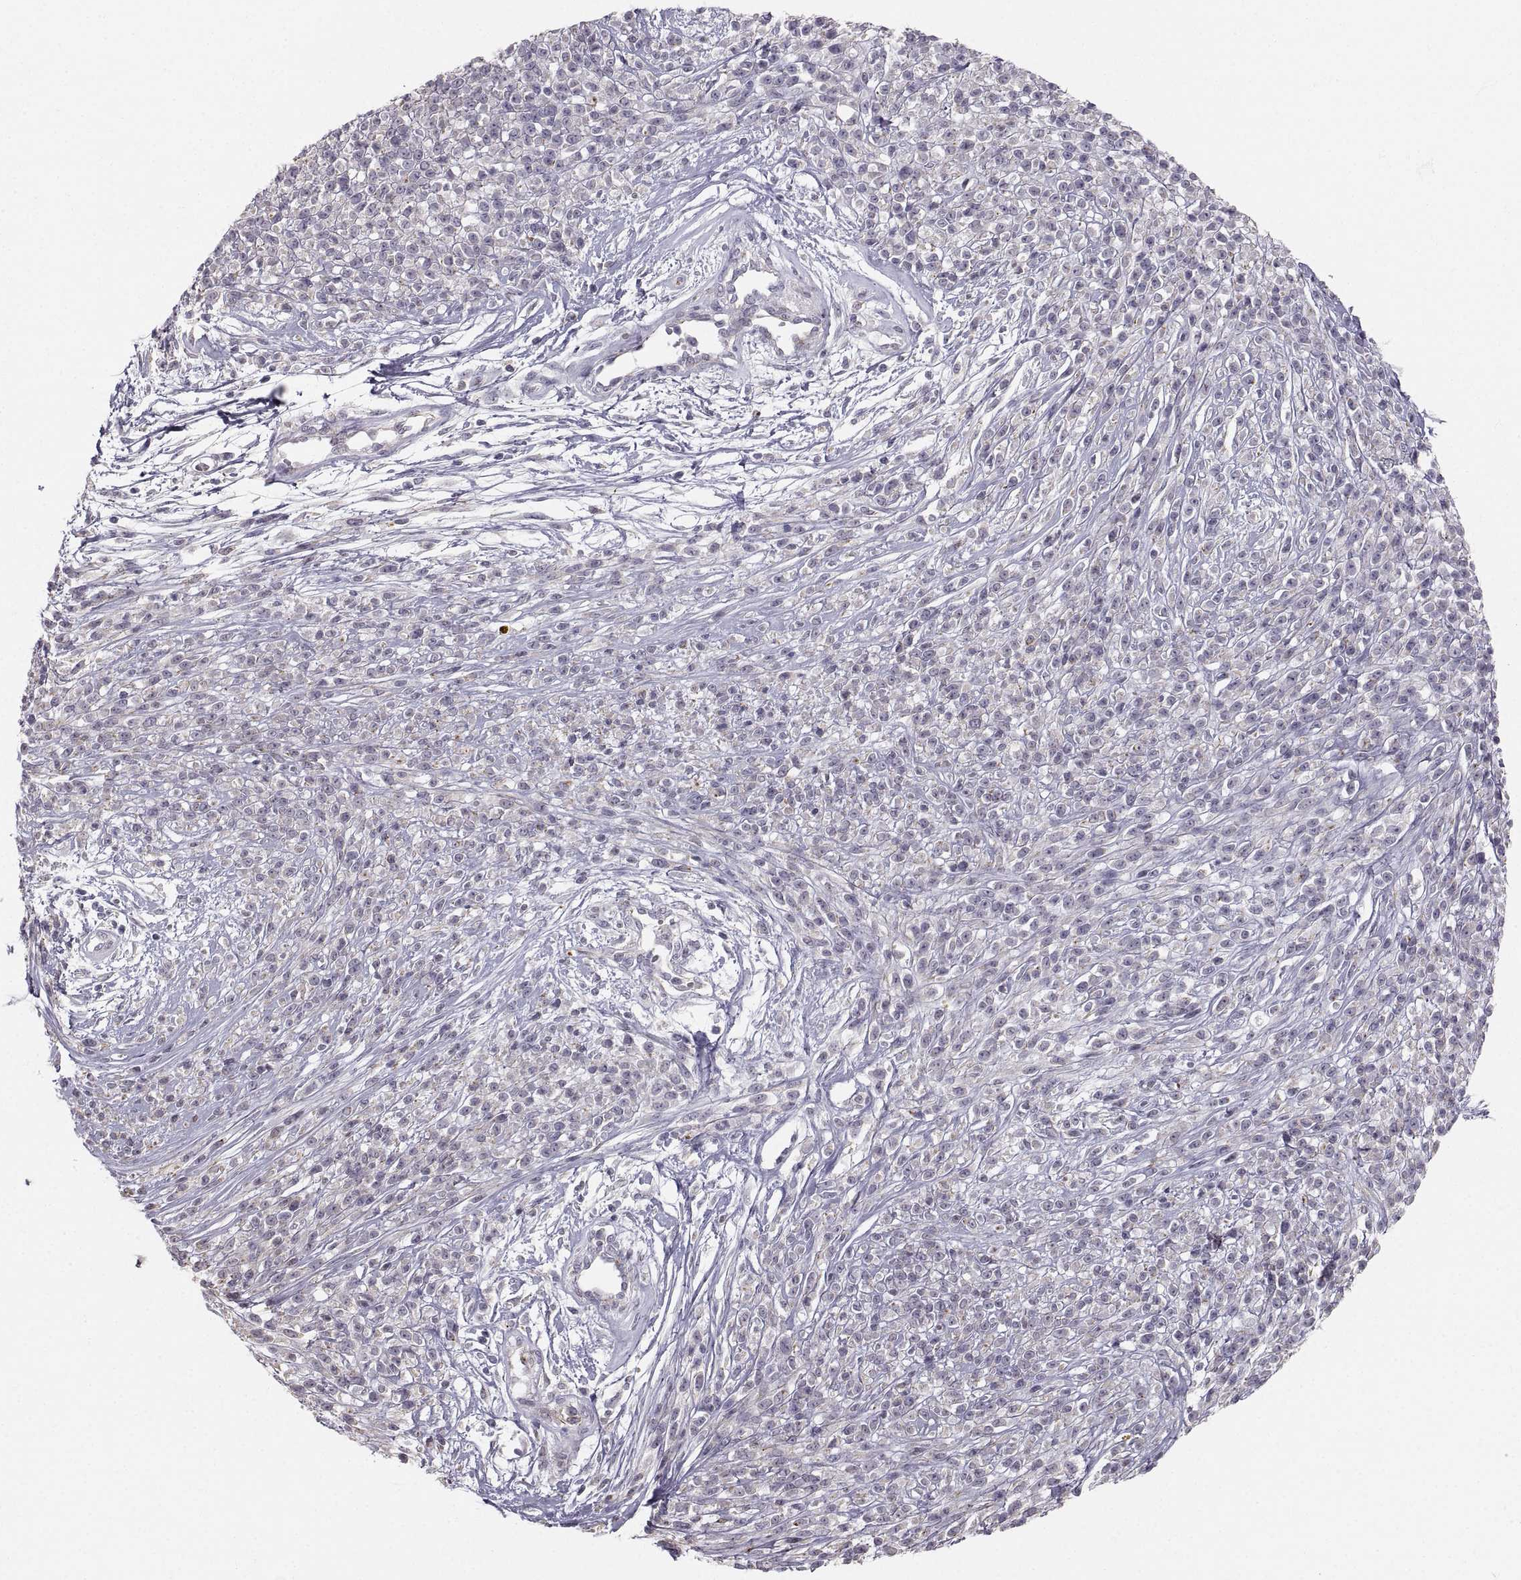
{"staining": {"intensity": "negative", "quantity": "none", "location": "none"}, "tissue": "melanoma", "cell_type": "Tumor cells", "image_type": "cancer", "snomed": [{"axis": "morphology", "description": "Malignant melanoma, NOS"}, {"axis": "topography", "description": "Skin"}, {"axis": "topography", "description": "Skin of trunk"}], "caption": "An image of human melanoma is negative for staining in tumor cells.", "gene": "ZNF185", "patient": {"sex": "male", "age": 74}}